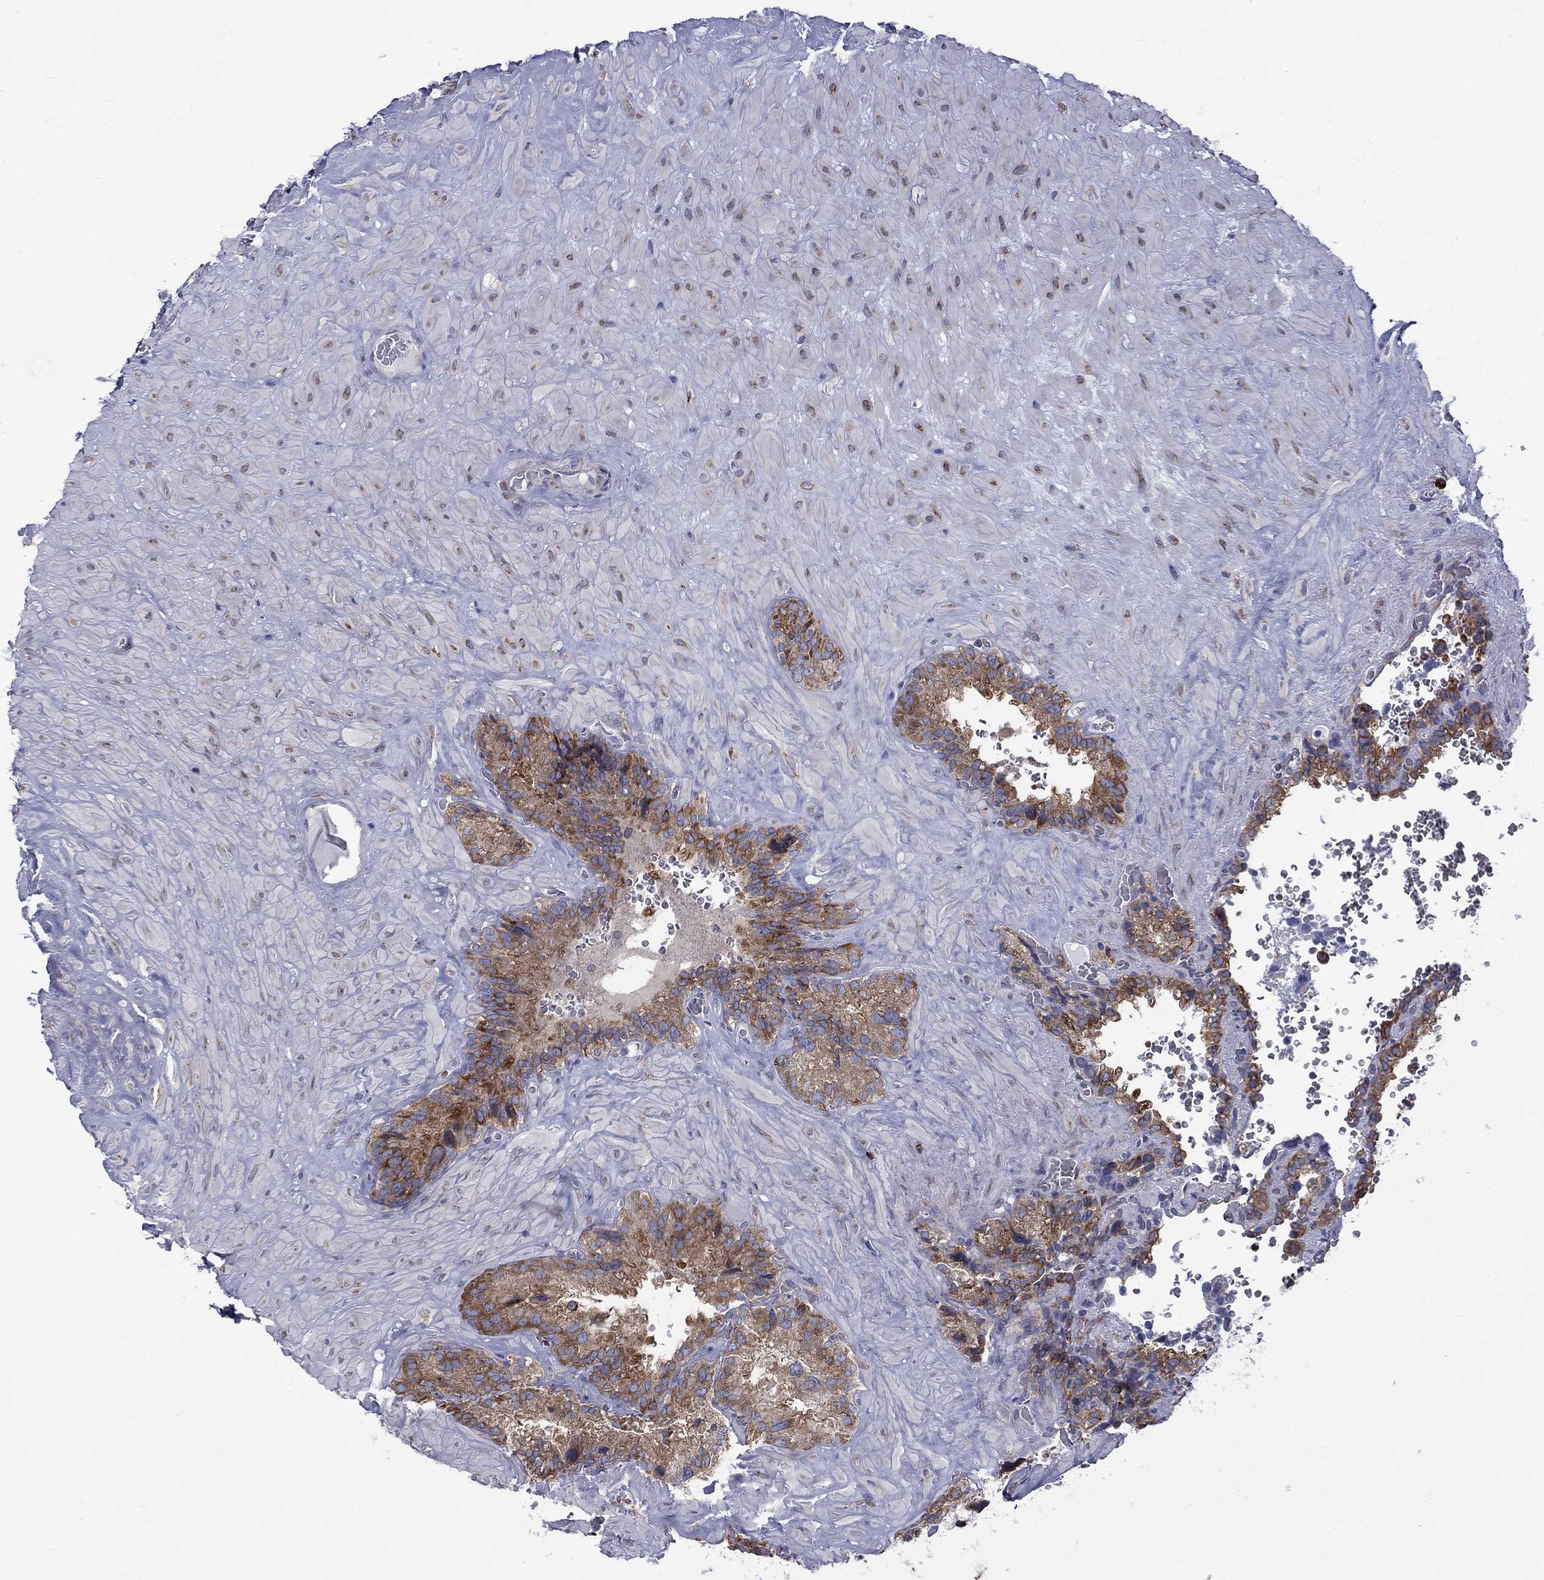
{"staining": {"intensity": "strong", "quantity": ">75%", "location": "cytoplasmic/membranous"}, "tissue": "seminal vesicle", "cell_type": "Glandular cells", "image_type": "normal", "snomed": [{"axis": "morphology", "description": "Normal tissue, NOS"}, {"axis": "topography", "description": "Seminal veicle"}], "caption": "This photomicrograph demonstrates immunohistochemistry staining of benign human seminal vesicle, with high strong cytoplasmic/membranous staining in approximately >75% of glandular cells.", "gene": "PABPC4", "patient": {"sex": "male", "age": 72}}